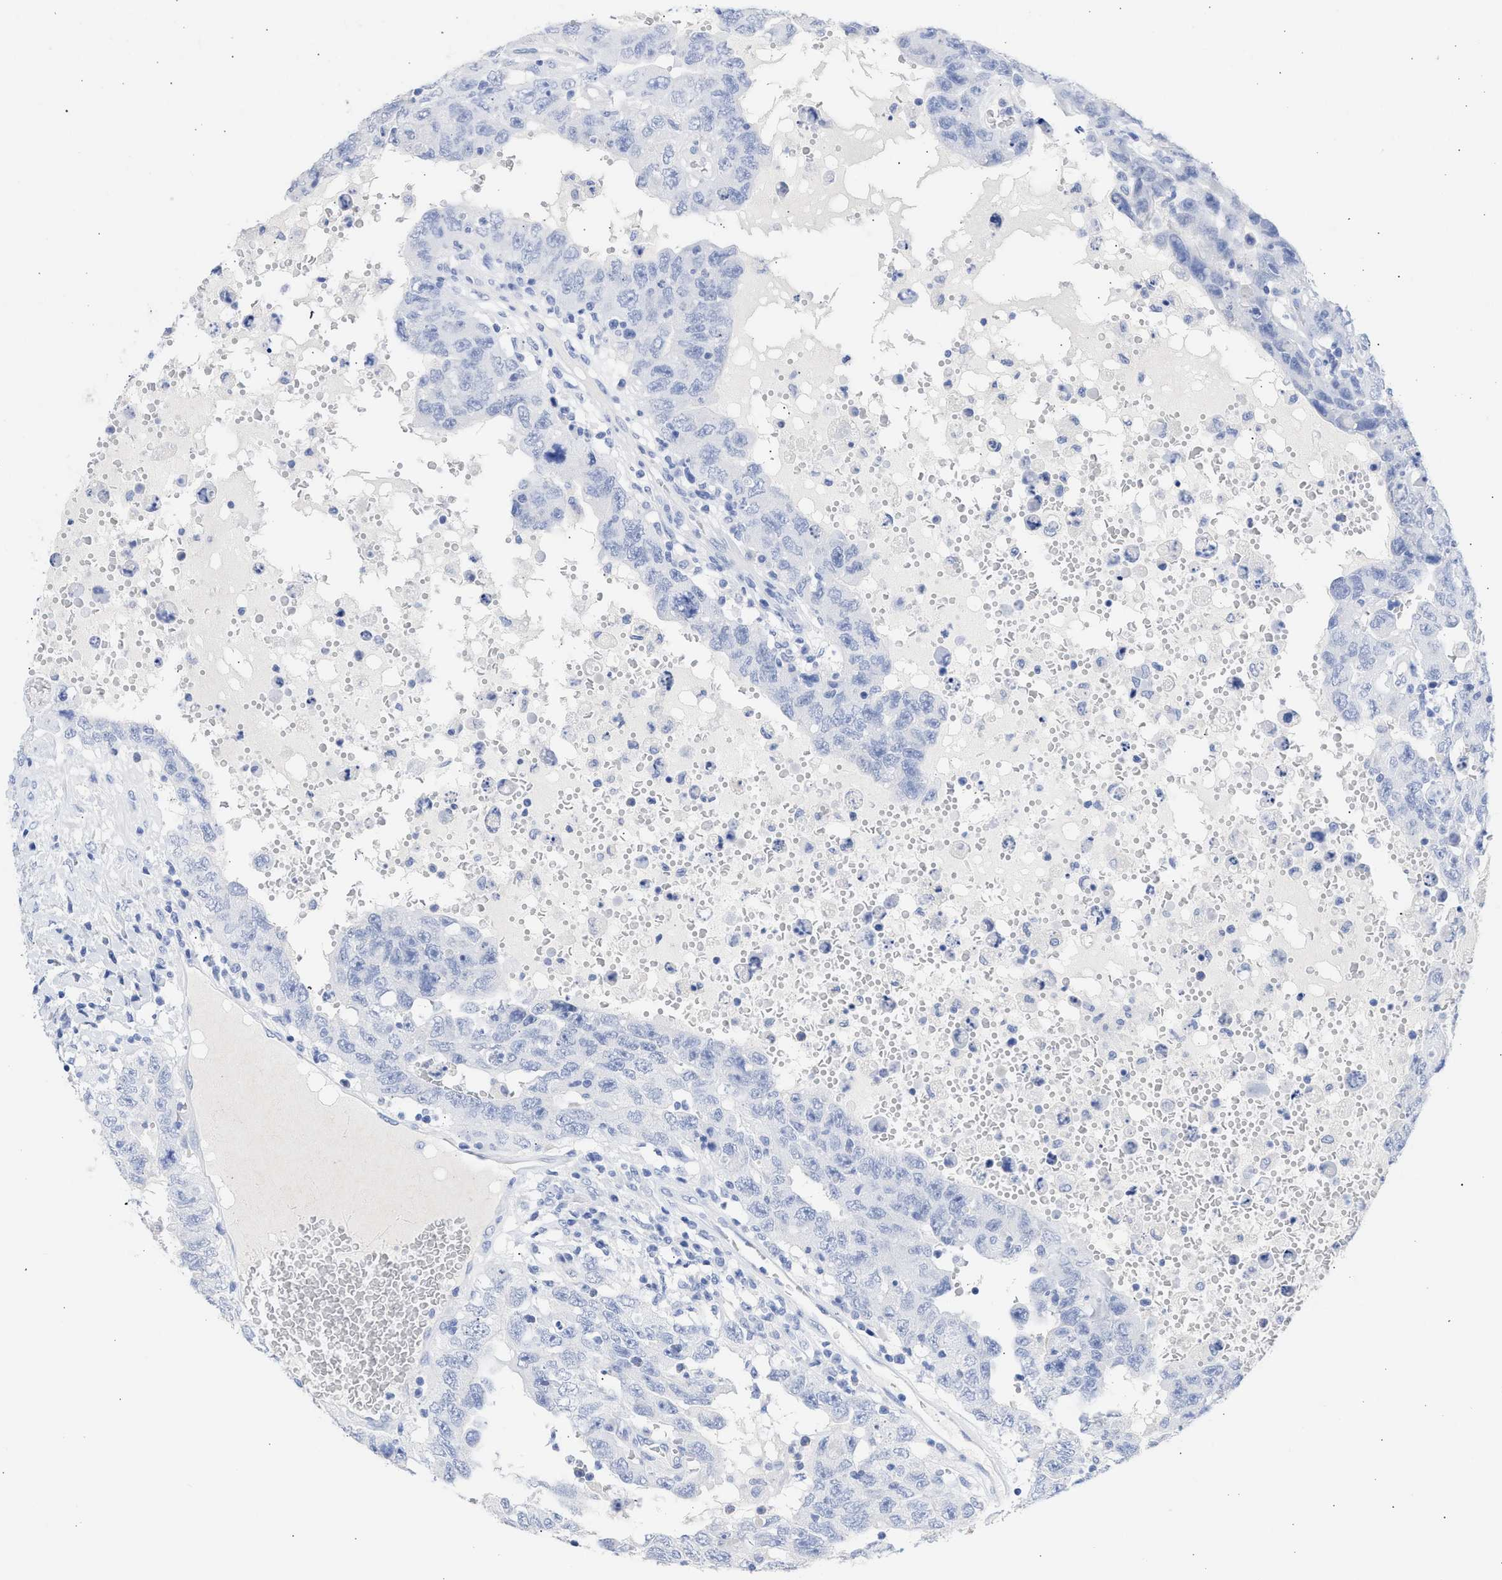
{"staining": {"intensity": "negative", "quantity": "none", "location": "none"}, "tissue": "testis cancer", "cell_type": "Tumor cells", "image_type": "cancer", "snomed": [{"axis": "morphology", "description": "Carcinoma, Embryonal, NOS"}, {"axis": "topography", "description": "Testis"}], "caption": "Micrograph shows no significant protein staining in tumor cells of testis embryonal carcinoma. The staining was performed using DAB (3,3'-diaminobenzidine) to visualize the protein expression in brown, while the nuclei were stained in blue with hematoxylin (Magnification: 20x).", "gene": "NCAM1", "patient": {"sex": "male", "age": 26}}